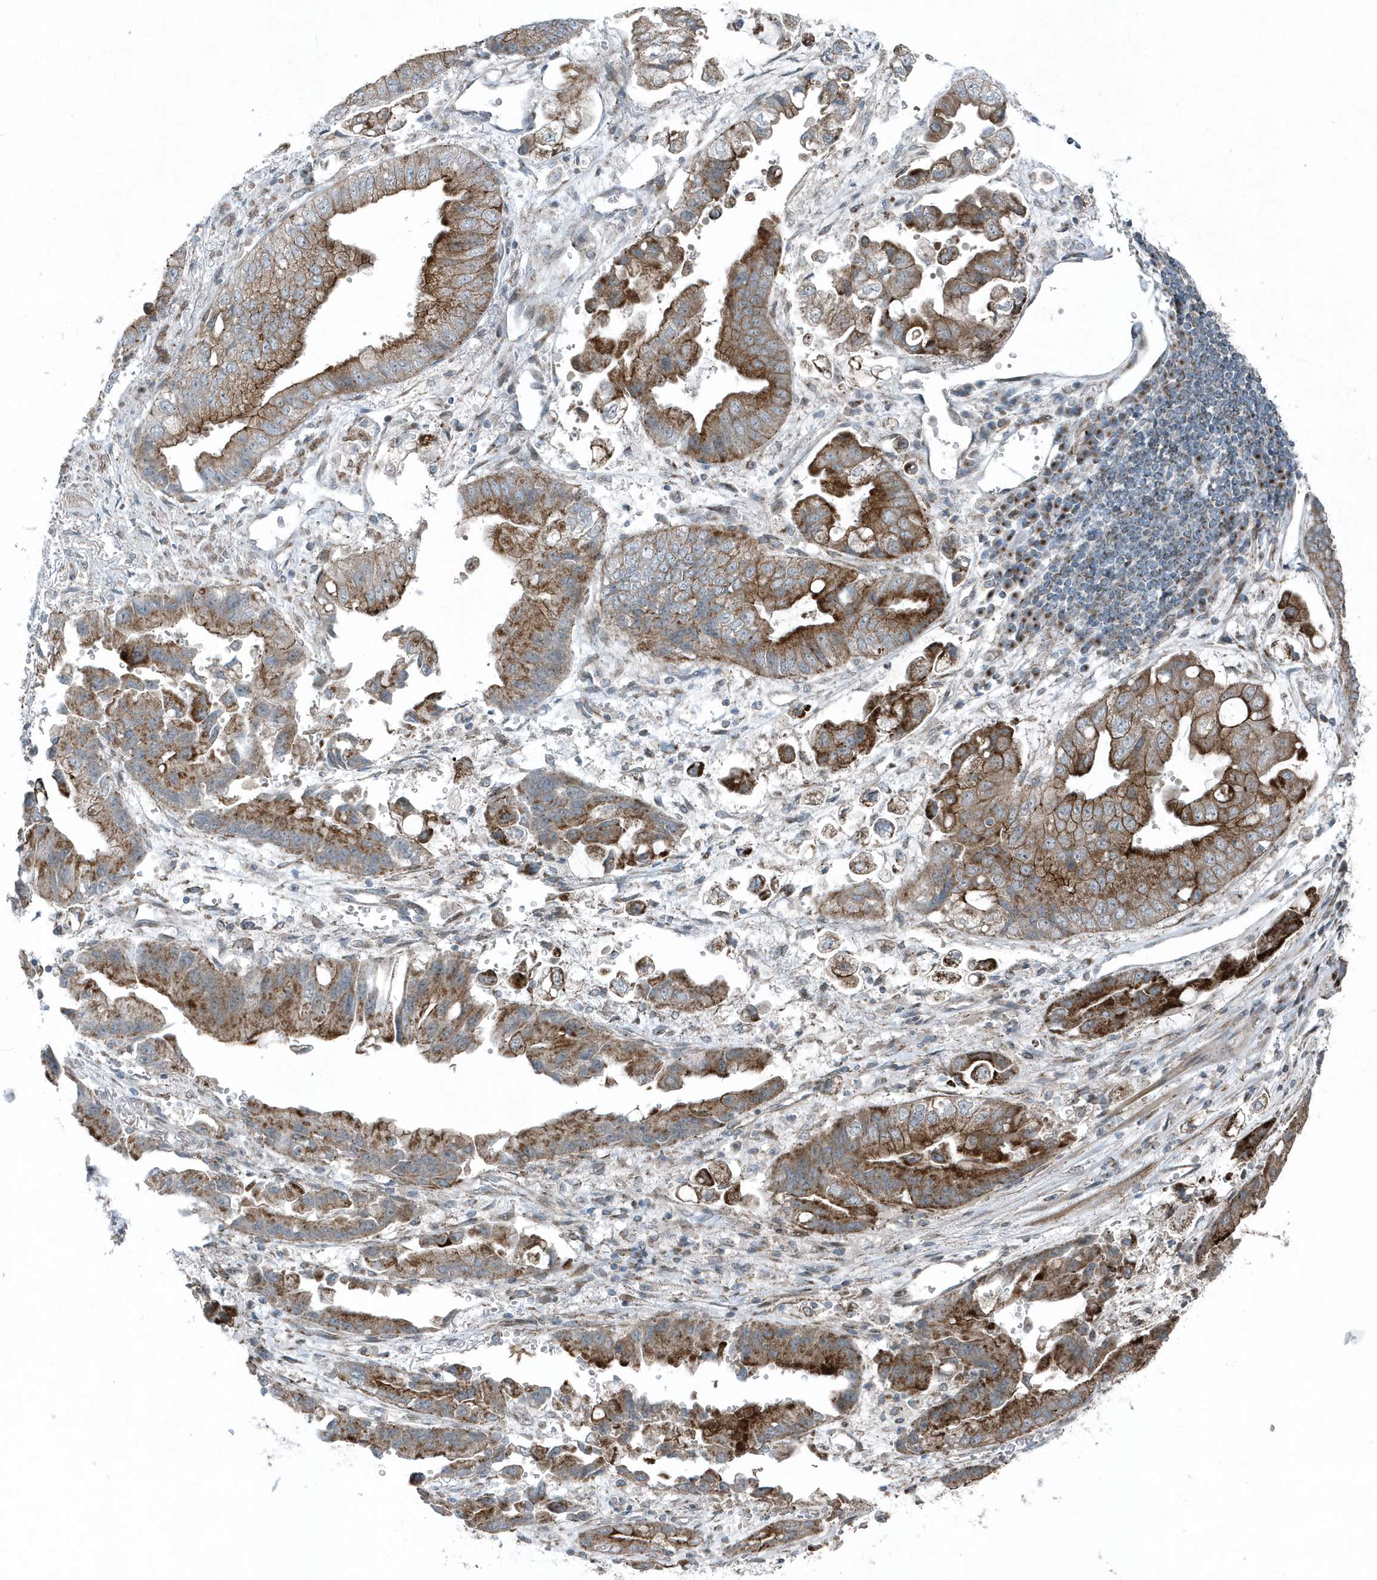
{"staining": {"intensity": "strong", "quantity": "25%-75%", "location": "cytoplasmic/membranous"}, "tissue": "stomach cancer", "cell_type": "Tumor cells", "image_type": "cancer", "snomed": [{"axis": "morphology", "description": "Adenocarcinoma, NOS"}, {"axis": "topography", "description": "Stomach"}], "caption": "Strong cytoplasmic/membranous protein expression is present in about 25%-75% of tumor cells in stomach cancer. (Brightfield microscopy of DAB IHC at high magnification).", "gene": "GCC2", "patient": {"sex": "male", "age": 62}}